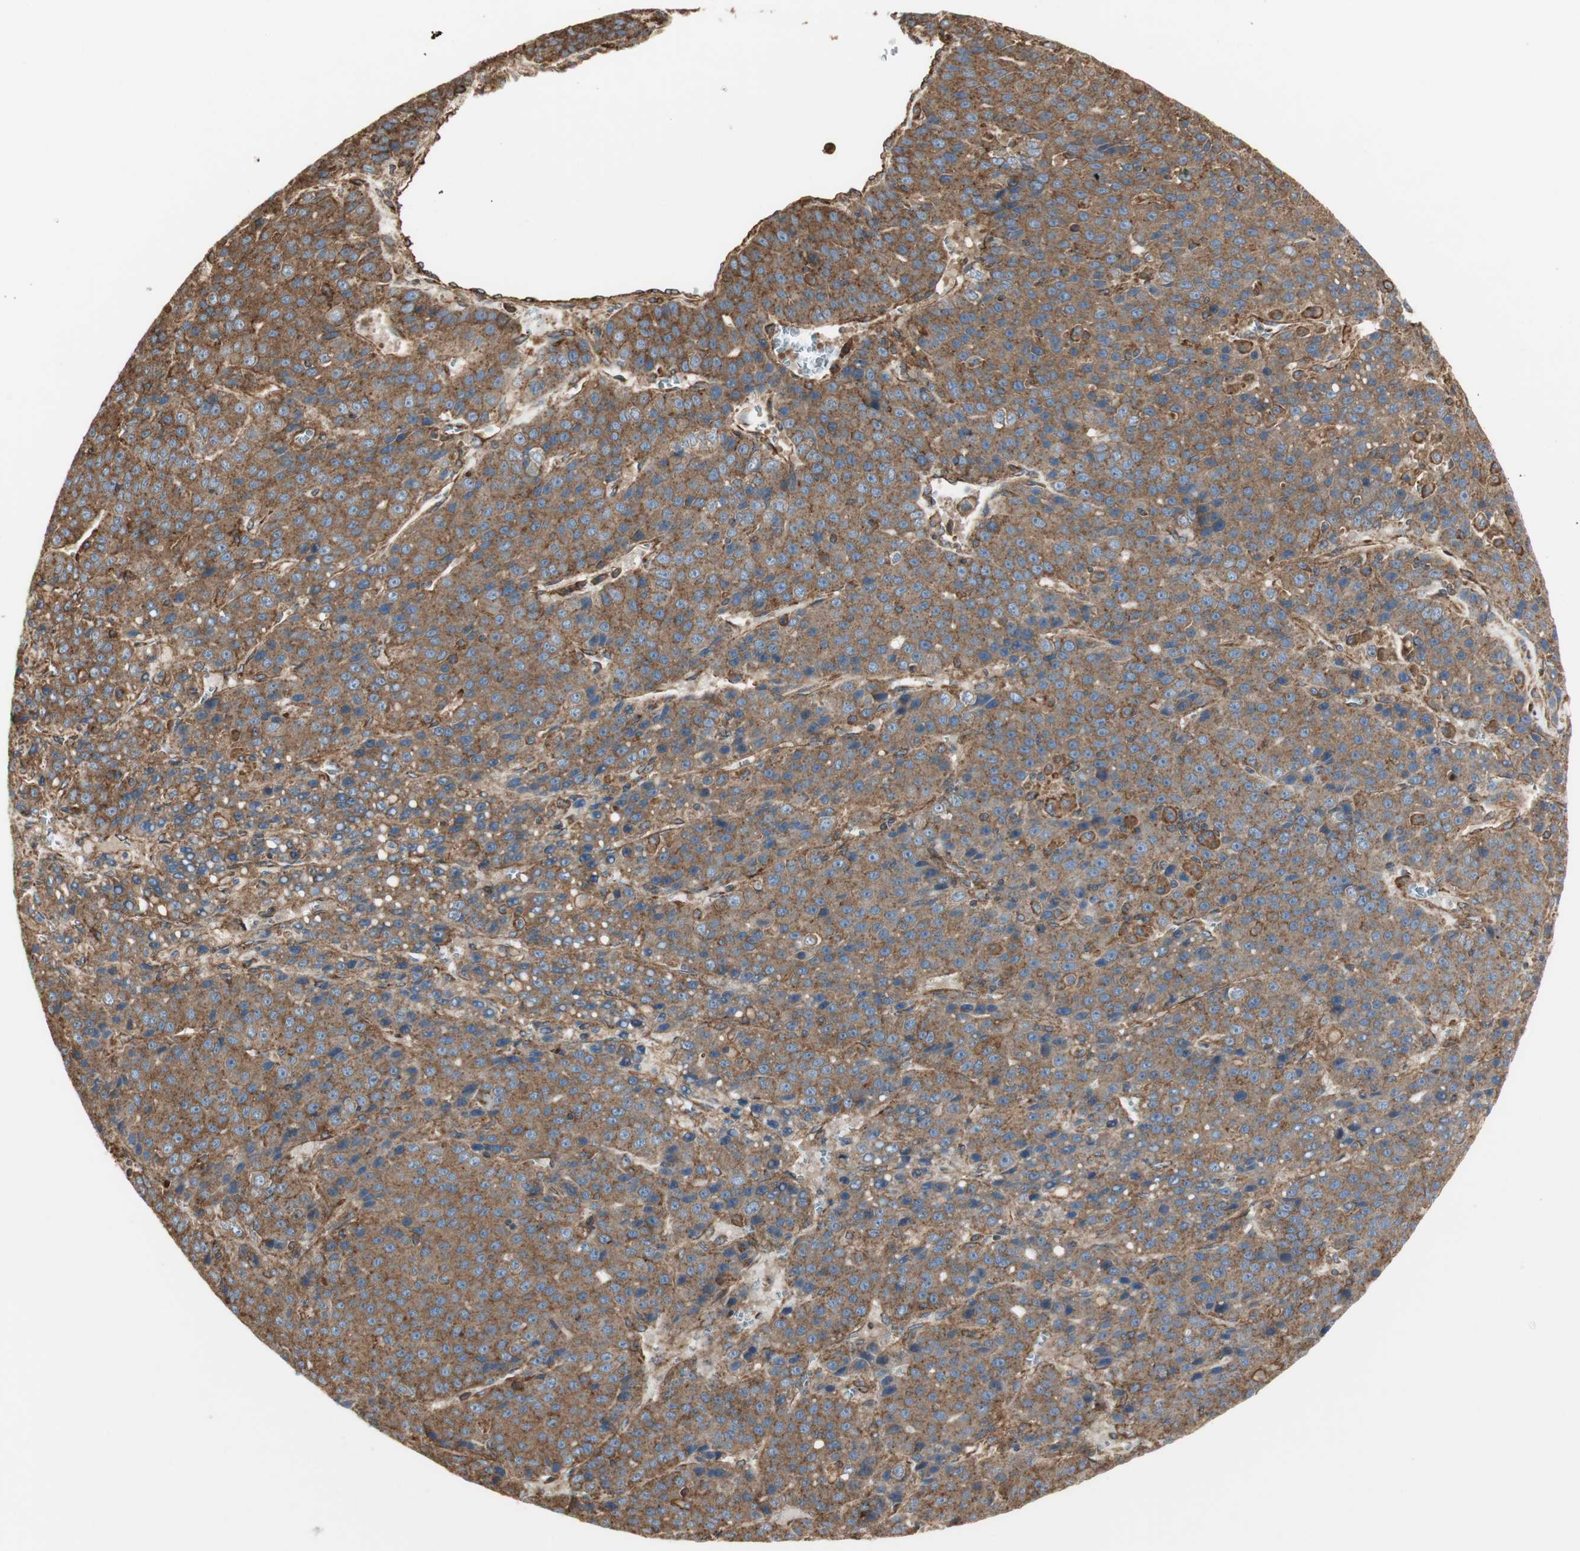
{"staining": {"intensity": "moderate", "quantity": ">75%", "location": "cytoplasmic/membranous"}, "tissue": "liver cancer", "cell_type": "Tumor cells", "image_type": "cancer", "snomed": [{"axis": "morphology", "description": "Carcinoma, Hepatocellular, NOS"}, {"axis": "topography", "description": "Liver"}], "caption": "Protein expression analysis of liver cancer (hepatocellular carcinoma) exhibits moderate cytoplasmic/membranous staining in about >75% of tumor cells.", "gene": "H6PD", "patient": {"sex": "female", "age": 53}}